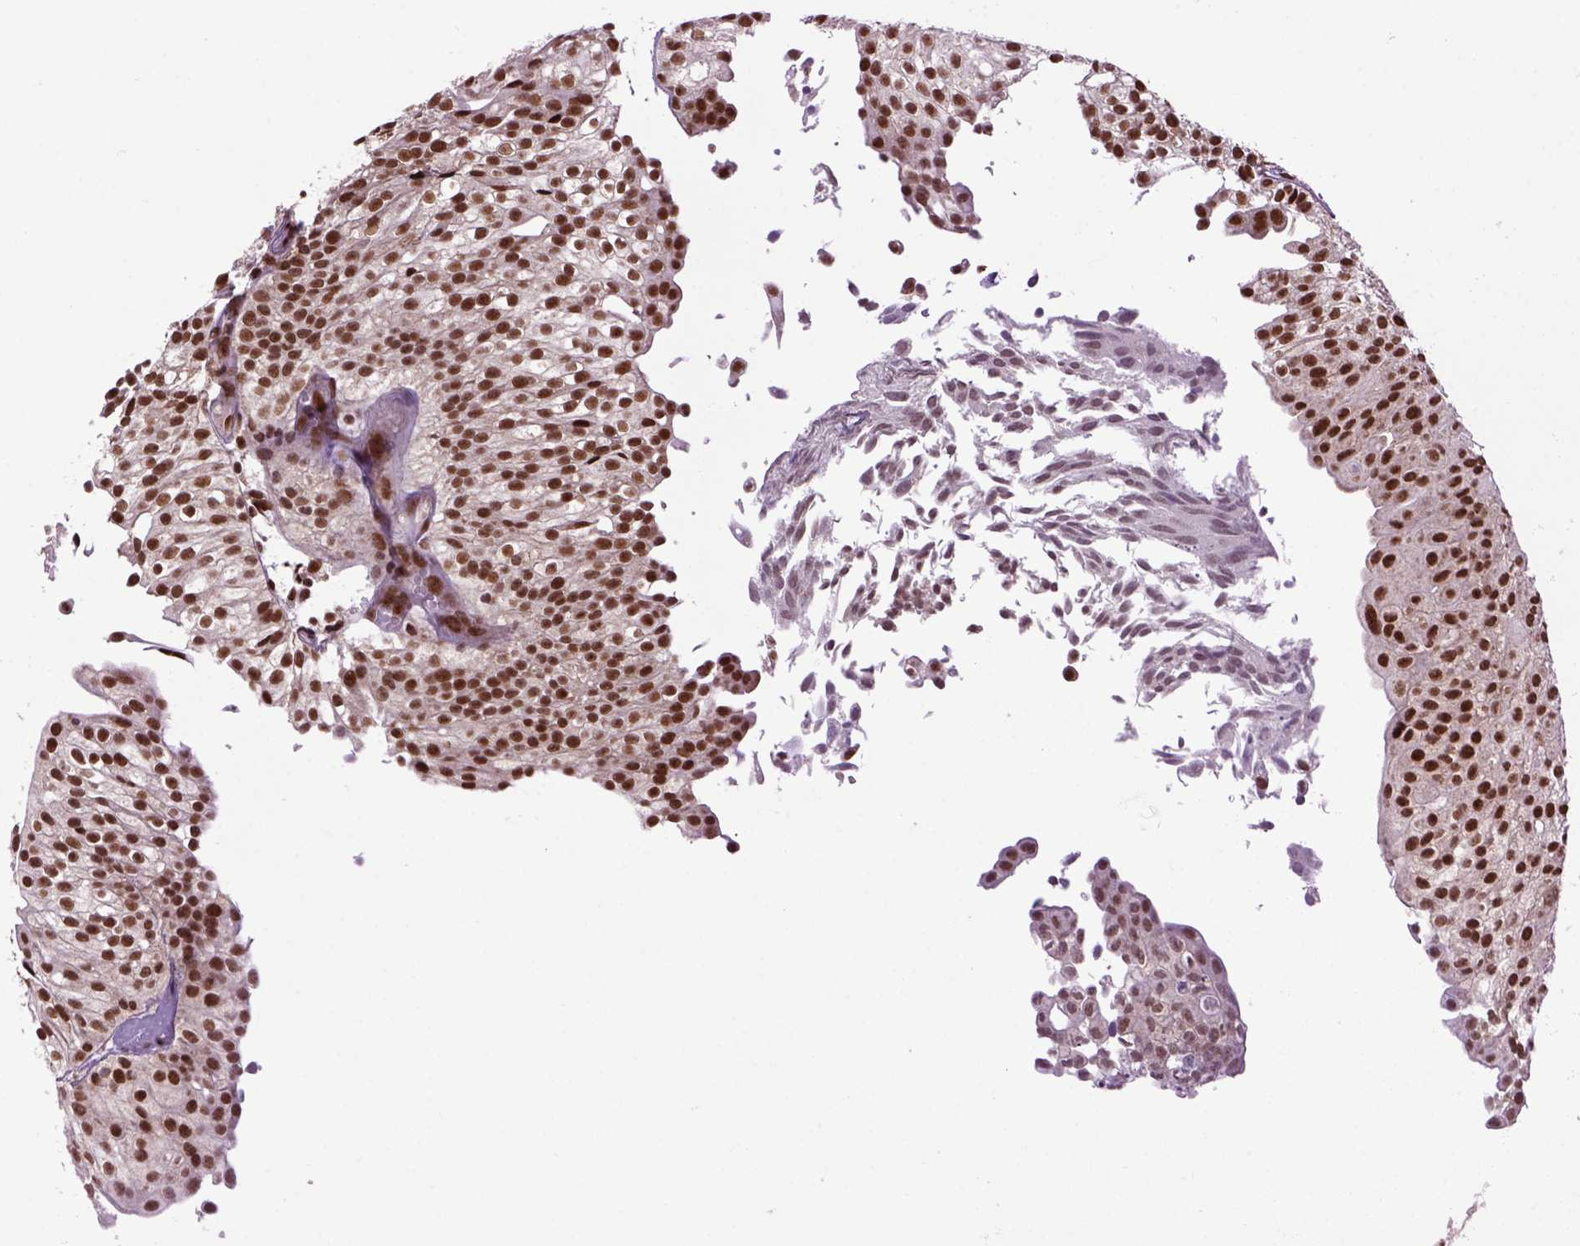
{"staining": {"intensity": "strong", "quantity": ">75%", "location": "nuclear"}, "tissue": "urothelial cancer", "cell_type": "Tumor cells", "image_type": "cancer", "snomed": [{"axis": "morphology", "description": "Urothelial carcinoma, Low grade"}, {"axis": "topography", "description": "Urinary bladder"}], "caption": "Low-grade urothelial carcinoma was stained to show a protein in brown. There is high levels of strong nuclear positivity in about >75% of tumor cells.", "gene": "CELF1", "patient": {"sex": "male", "age": 70}}